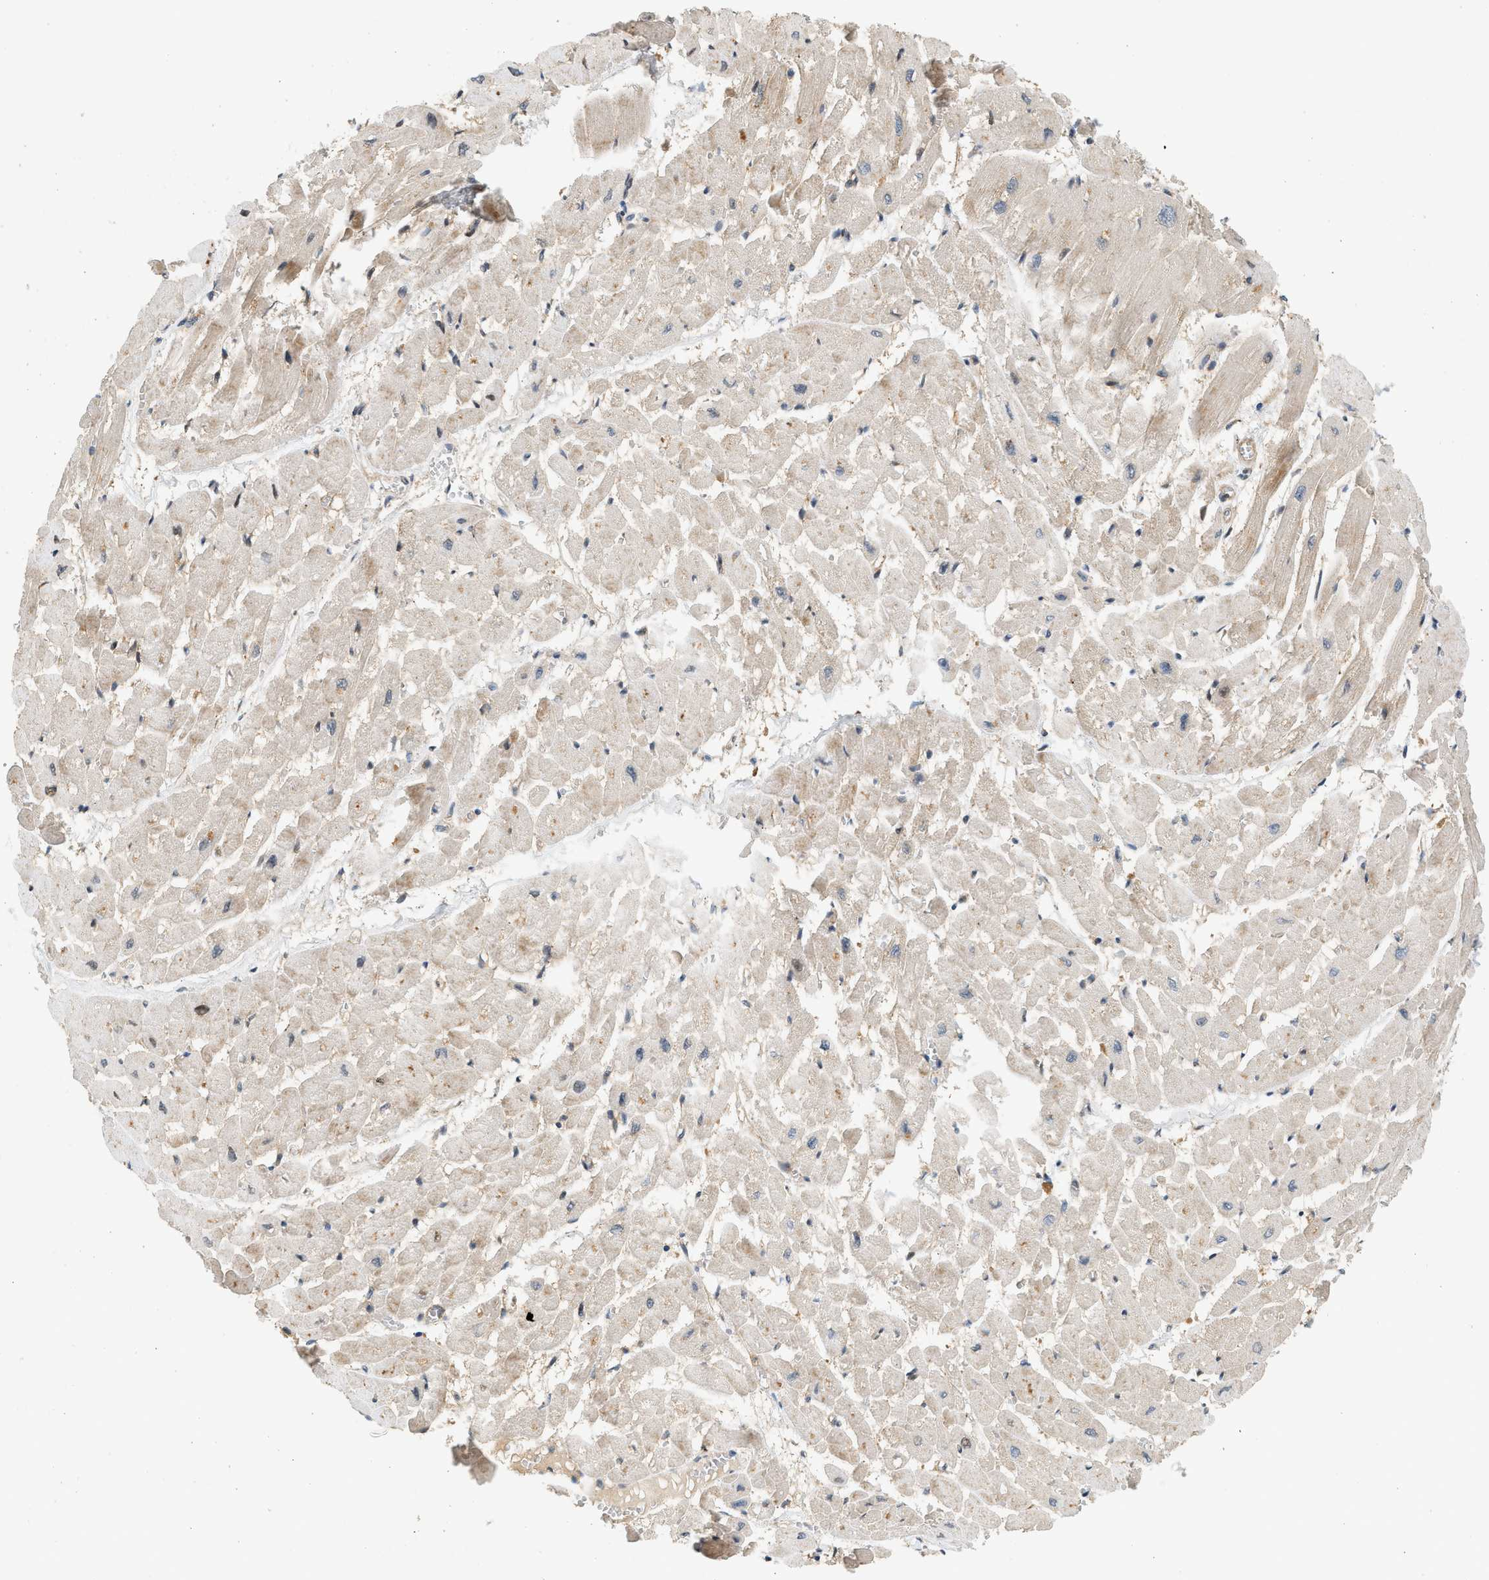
{"staining": {"intensity": "weak", "quantity": ">75%", "location": "cytoplasmic/membranous"}, "tissue": "heart muscle", "cell_type": "Cardiomyocytes", "image_type": "normal", "snomed": [{"axis": "morphology", "description": "Normal tissue, NOS"}, {"axis": "topography", "description": "Heart"}], "caption": "A low amount of weak cytoplasmic/membranous positivity is appreciated in about >75% of cardiomyocytes in normal heart muscle.", "gene": "NRSN2", "patient": {"sex": "male", "age": 45}}